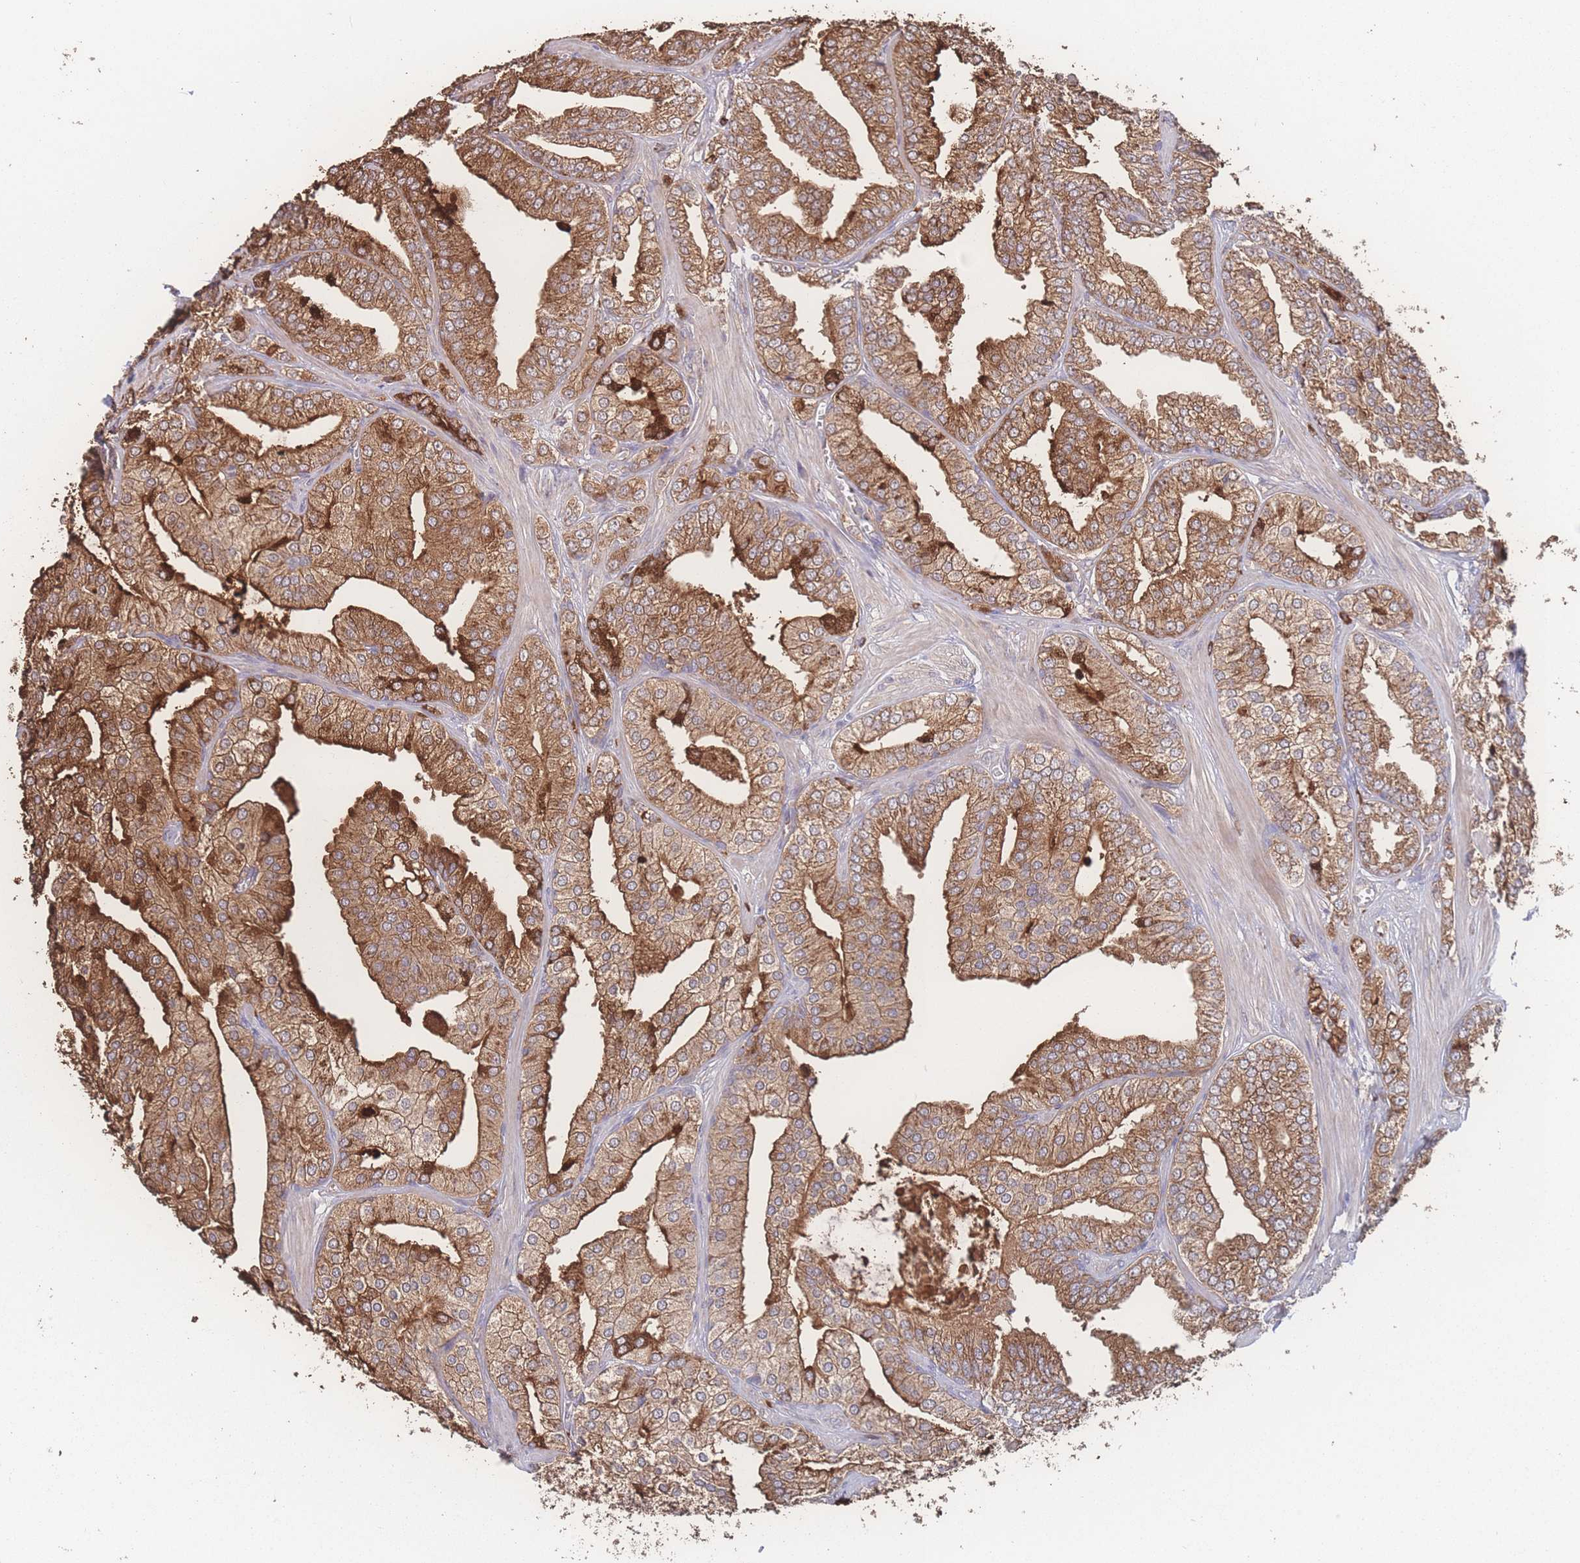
{"staining": {"intensity": "moderate", "quantity": ">75%", "location": "cytoplasmic/membranous"}, "tissue": "prostate cancer", "cell_type": "Tumor cells", "image_type": "cancer", "snomed": [{"axis": "morphology", "description": "Adenocarcinoma, High grade"}, {"axis": "topography", "description": "Prostate"}], "caption": "Immunohistochemistry (IHC) (DAB (3,3'-diaminobenzidine)) staining of prostate cancer (high-grade adenocarcinoma) exhibits moderate cytoplasmic/membranous protein positivity in approximately >75% of tumor cells. The protein is stained brown, and the nuclei are stained in blue (DAB IHC with brightfield microscopy, high magnification).", "gene": "SGSM3", "patient": {"sex": "male", "age": 50}}